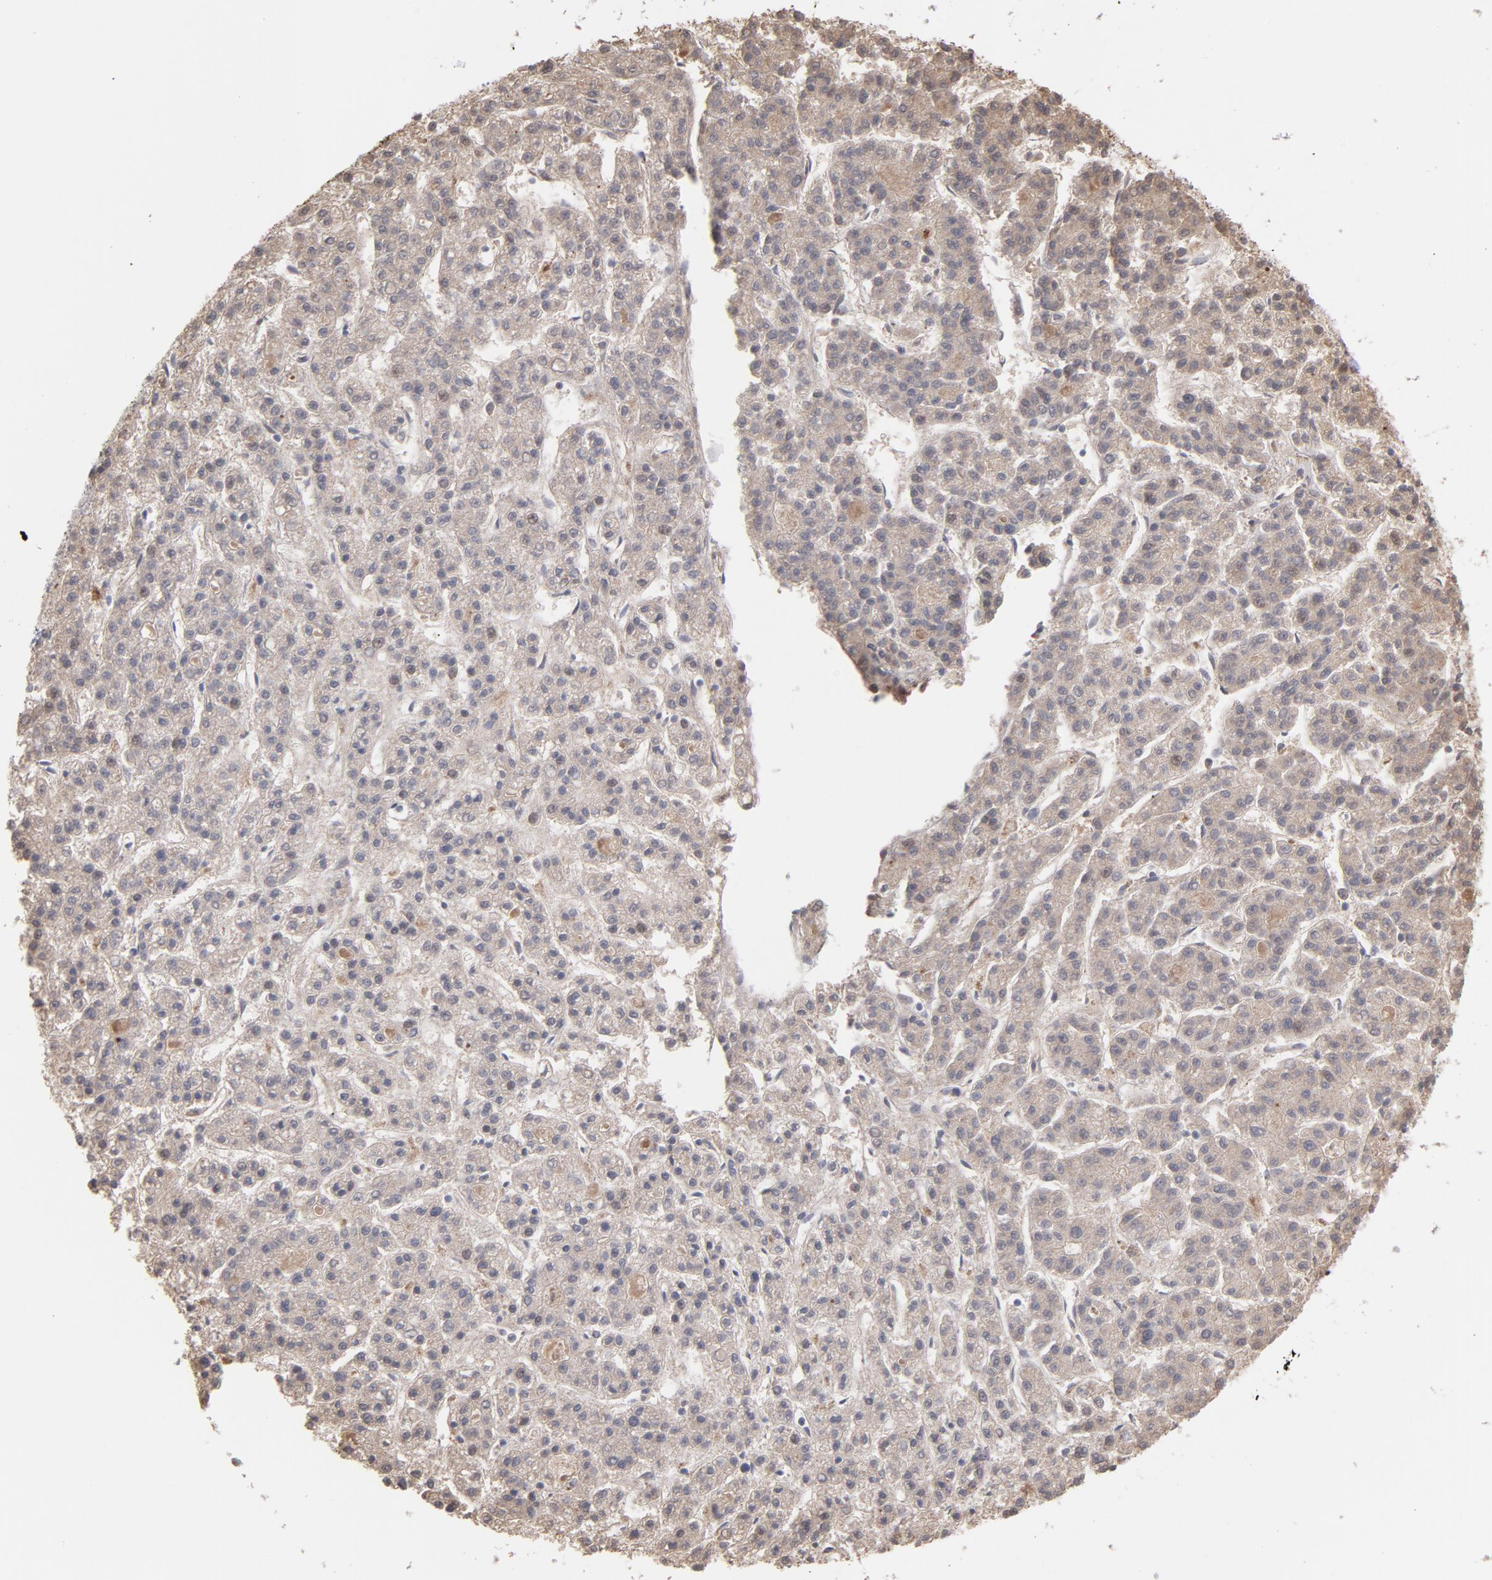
{"staining": {"intensity": "negative", "quantity": "none", "location": "none"}, "tissue": "liver cancer", "cell_type": "Tumor cells", "image_type": "cancer", "snomed": [{"axis": "morphology", "description": "Carcinoma, Hepatocellular, NOS"}, {"axis": "topography", "description": "Liver"}], "caption": "There is no significant expression in tumor cells of liver cancer (hepatocellular carcinoma). The staining is performed using DAB (3,3'-diaminobenzidine) brown chromogen with nuclei counter-stained in using hematoxylin.", "gene": "OAS1", "patient": {"sex": "male", "age": 70}}